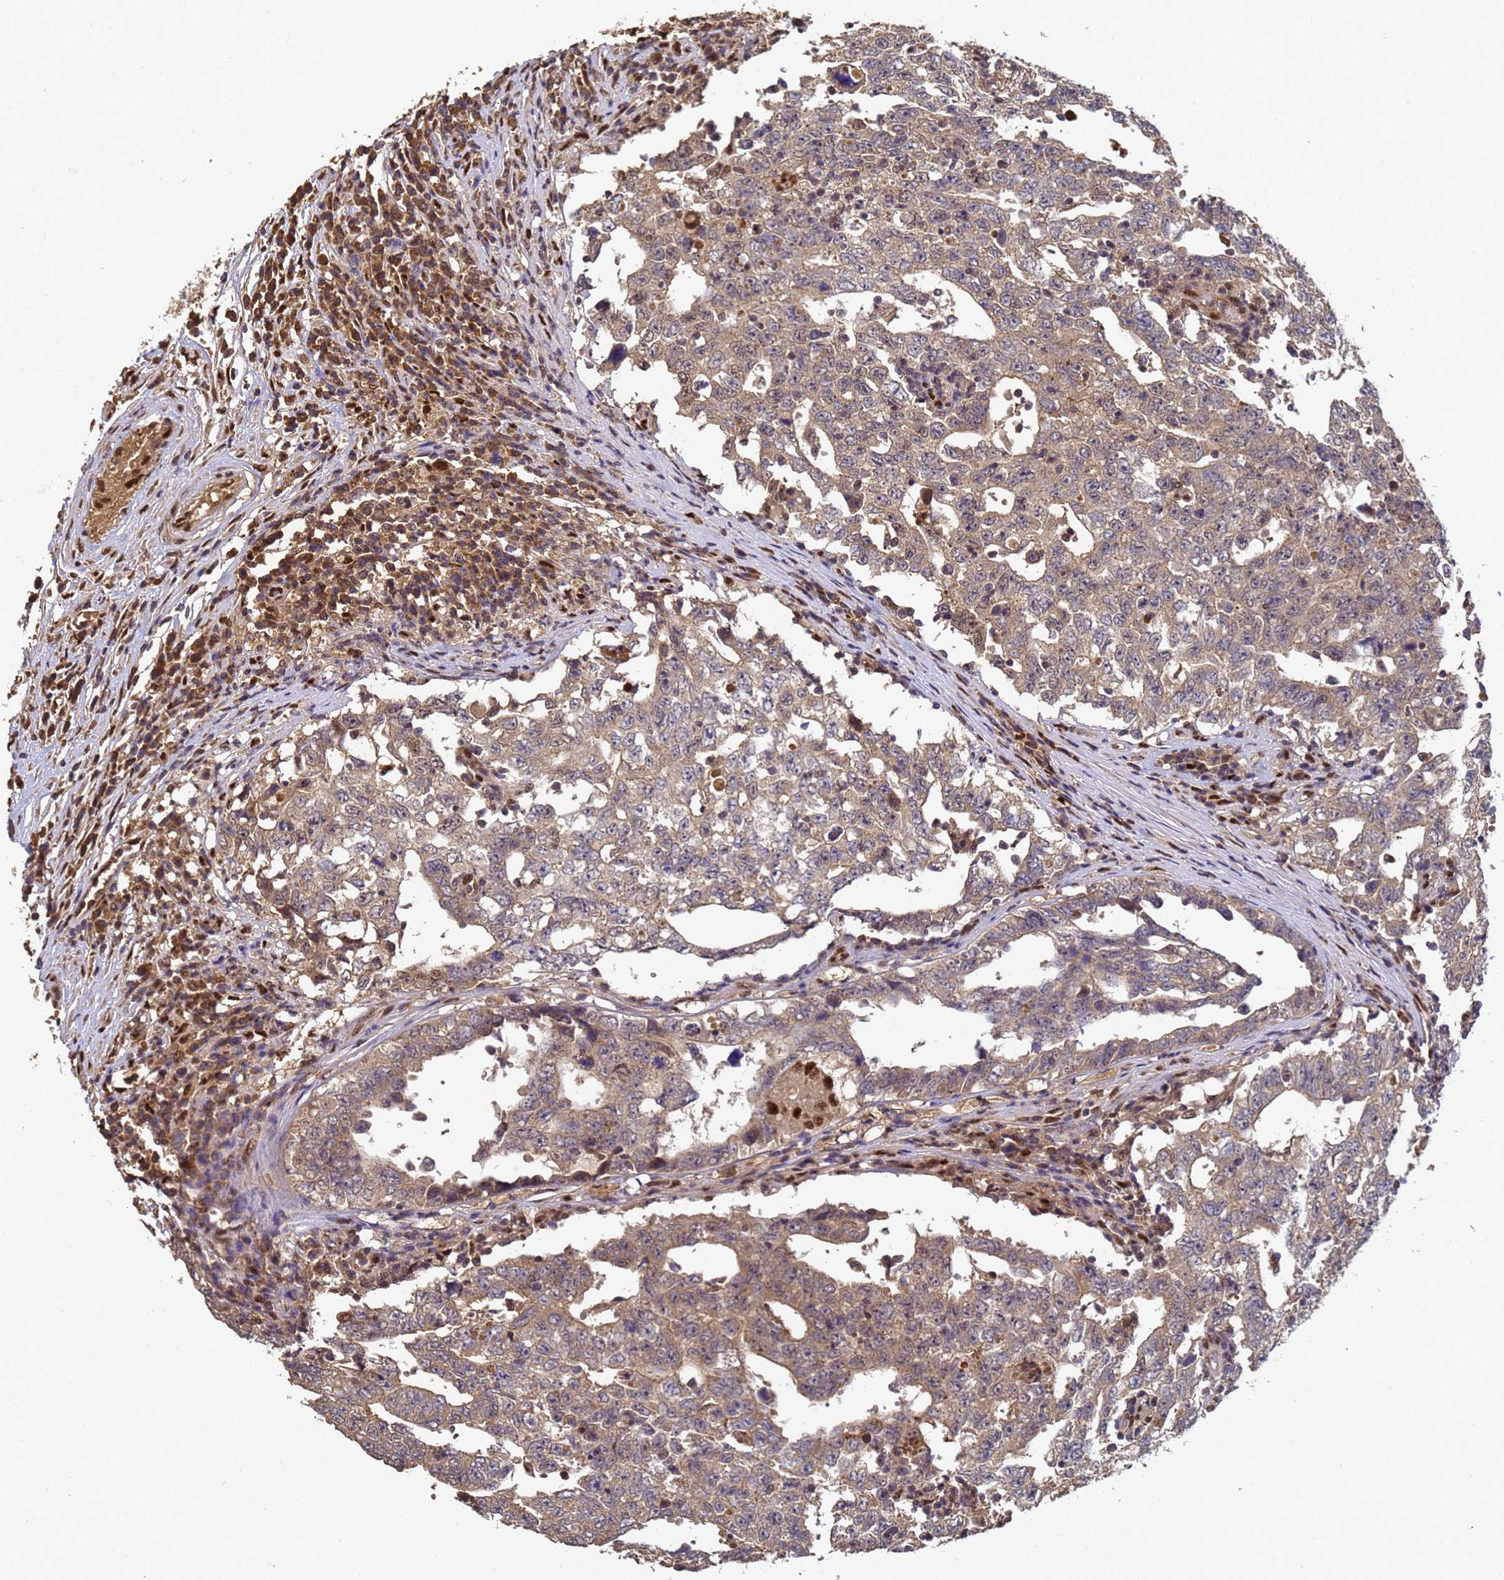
{"staining": {"intensity": "weak", "quantity": ">75%", "location": "cytoplasmic/membranous"}, "tissue": "testis cancer", "cell_type": "Tumor cells", "image_type": "cancer", "snomed": [{"axis": "morphology", "description": "Carcinoma, Embryonal, NOS"}, {"axis": "topography", "description": "Testis"}], "caption": "Testis cancer (embryonal carcinoma) tissue exhibits weak cytoplasmic/membranous staining in approximately >75% of tumor cells", "gene": "SECISBP2", "patient": {"sex": "male", "age": 26}}